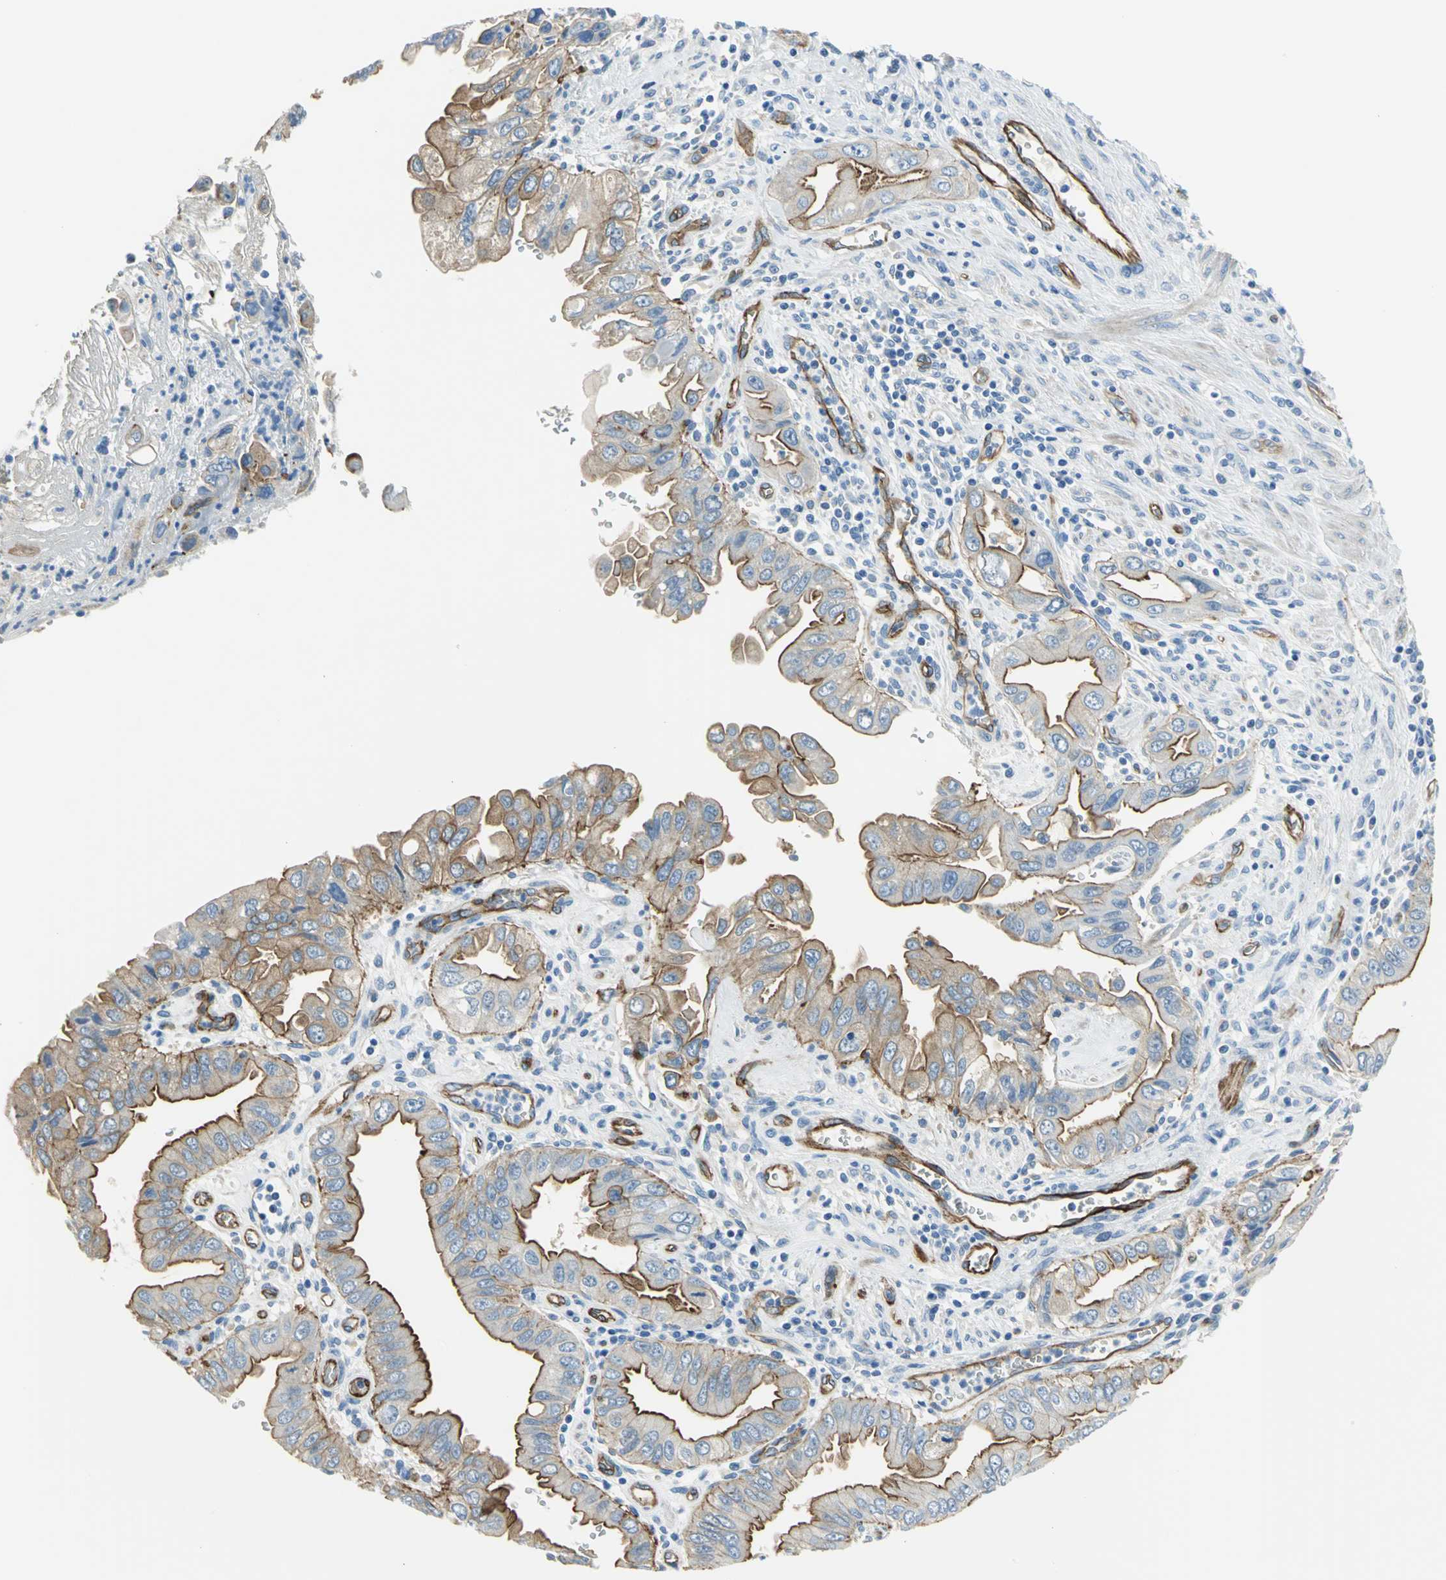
{"staining": {"intensity": "strong", "quantity": ">75%", "location": "cytoplasmic/membranous"}, "tissue": "pancreatic cancer", "cell_type": "Tumor cells", "image_type": "cancer", "snomed": [{"axis": "morphology", "description": "Normal tissue, NOS"}, {"axis": "topography", "description": "Lymph node"}], "caption": "DAB immunohistochemical staining of human pancreatic cancer demonstrates strong cytoplasmic/membranous protein positivity in approximately >75% of tumor cells.", "gene": "FLNB", "patient": {"sex": "male", "age": 50}}